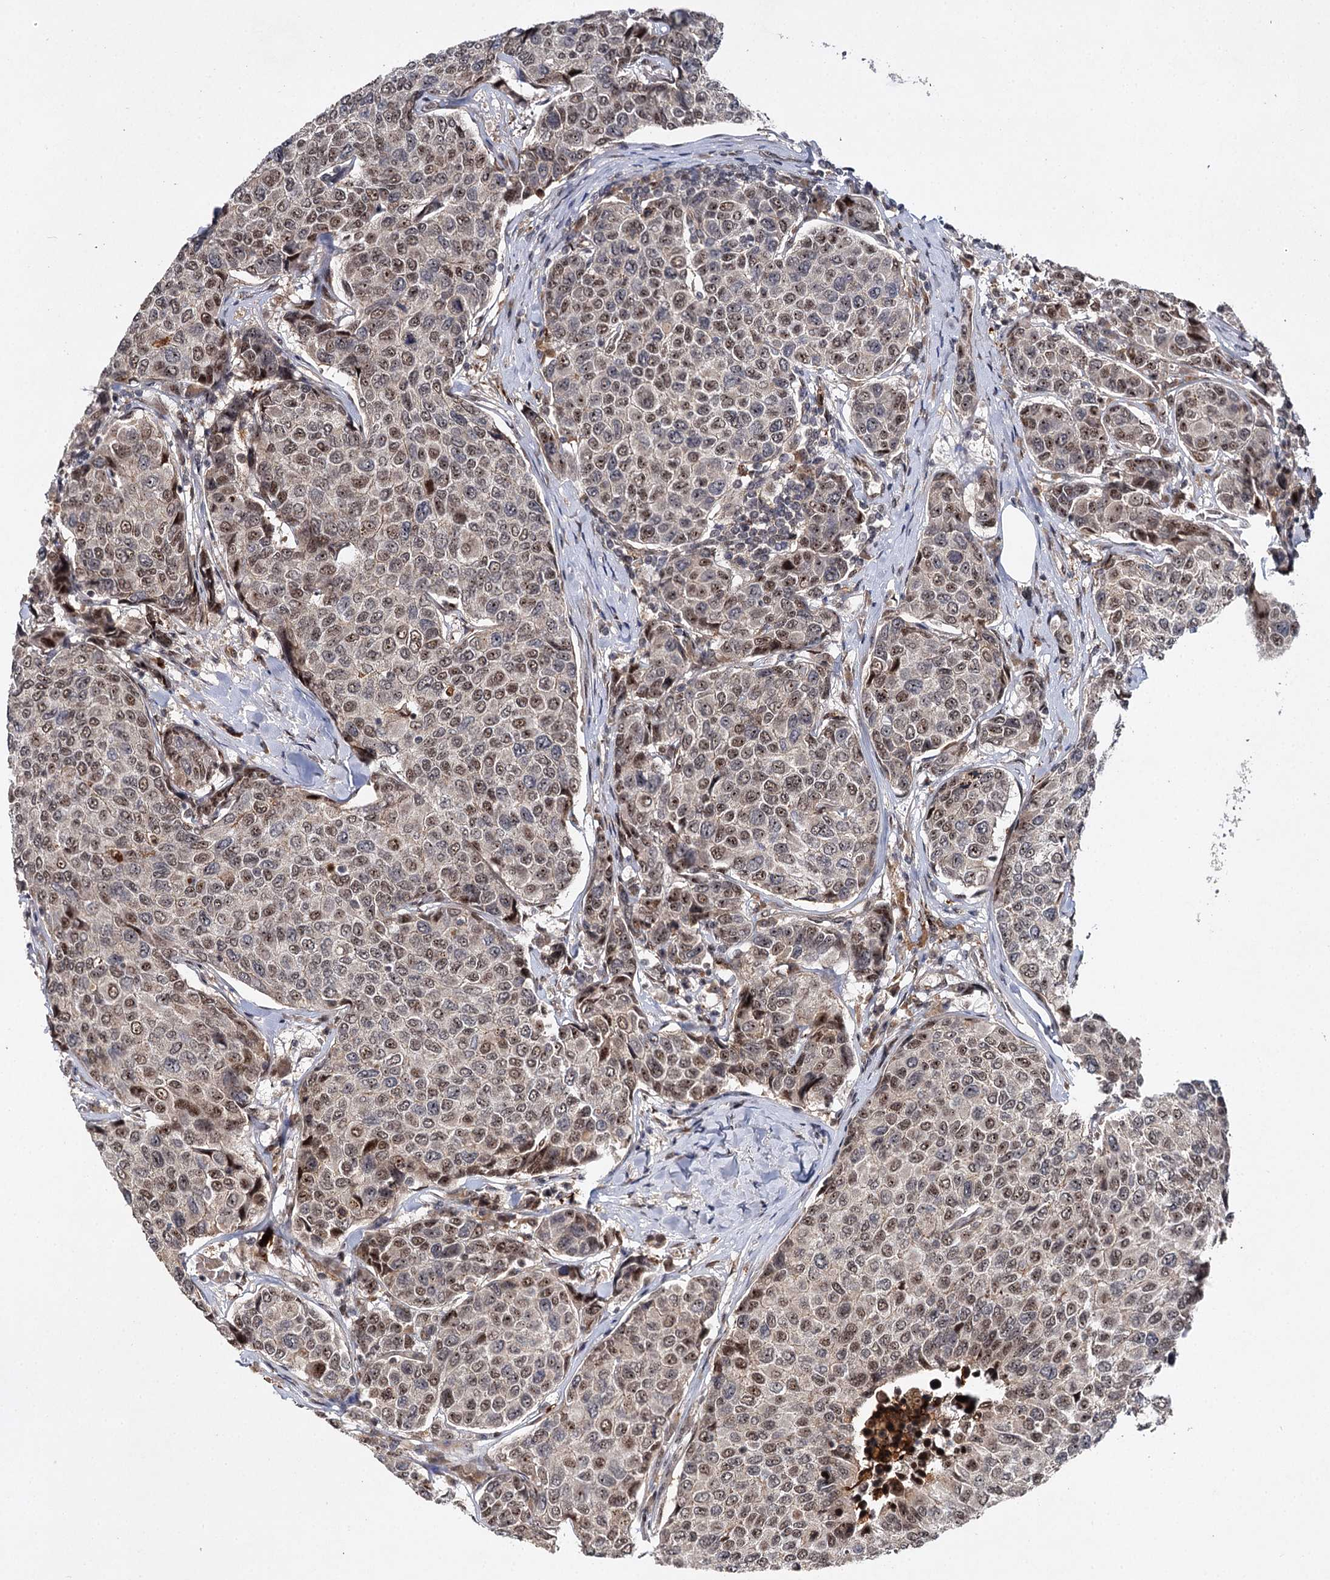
{"staining": {"intensity": "moderate", "quantity": ">75%", "location": "nuclear"}, "tissue": "breast cancer", "cell_type": "Tumor cells", "image_type": "cancer", "snomed": [{"axis": "morphology", "description": "Duct carcinoma"}, {"axis": "topography", "description": "Breast"}], "caption": "Brown immunohistochemical staining in human breast invasive ductal carcinoma shows moderate nuclear staining in approximately >75% of tumor cells.", "gene": "BUD13", "patient": {"sex": "female", "age": 55}}